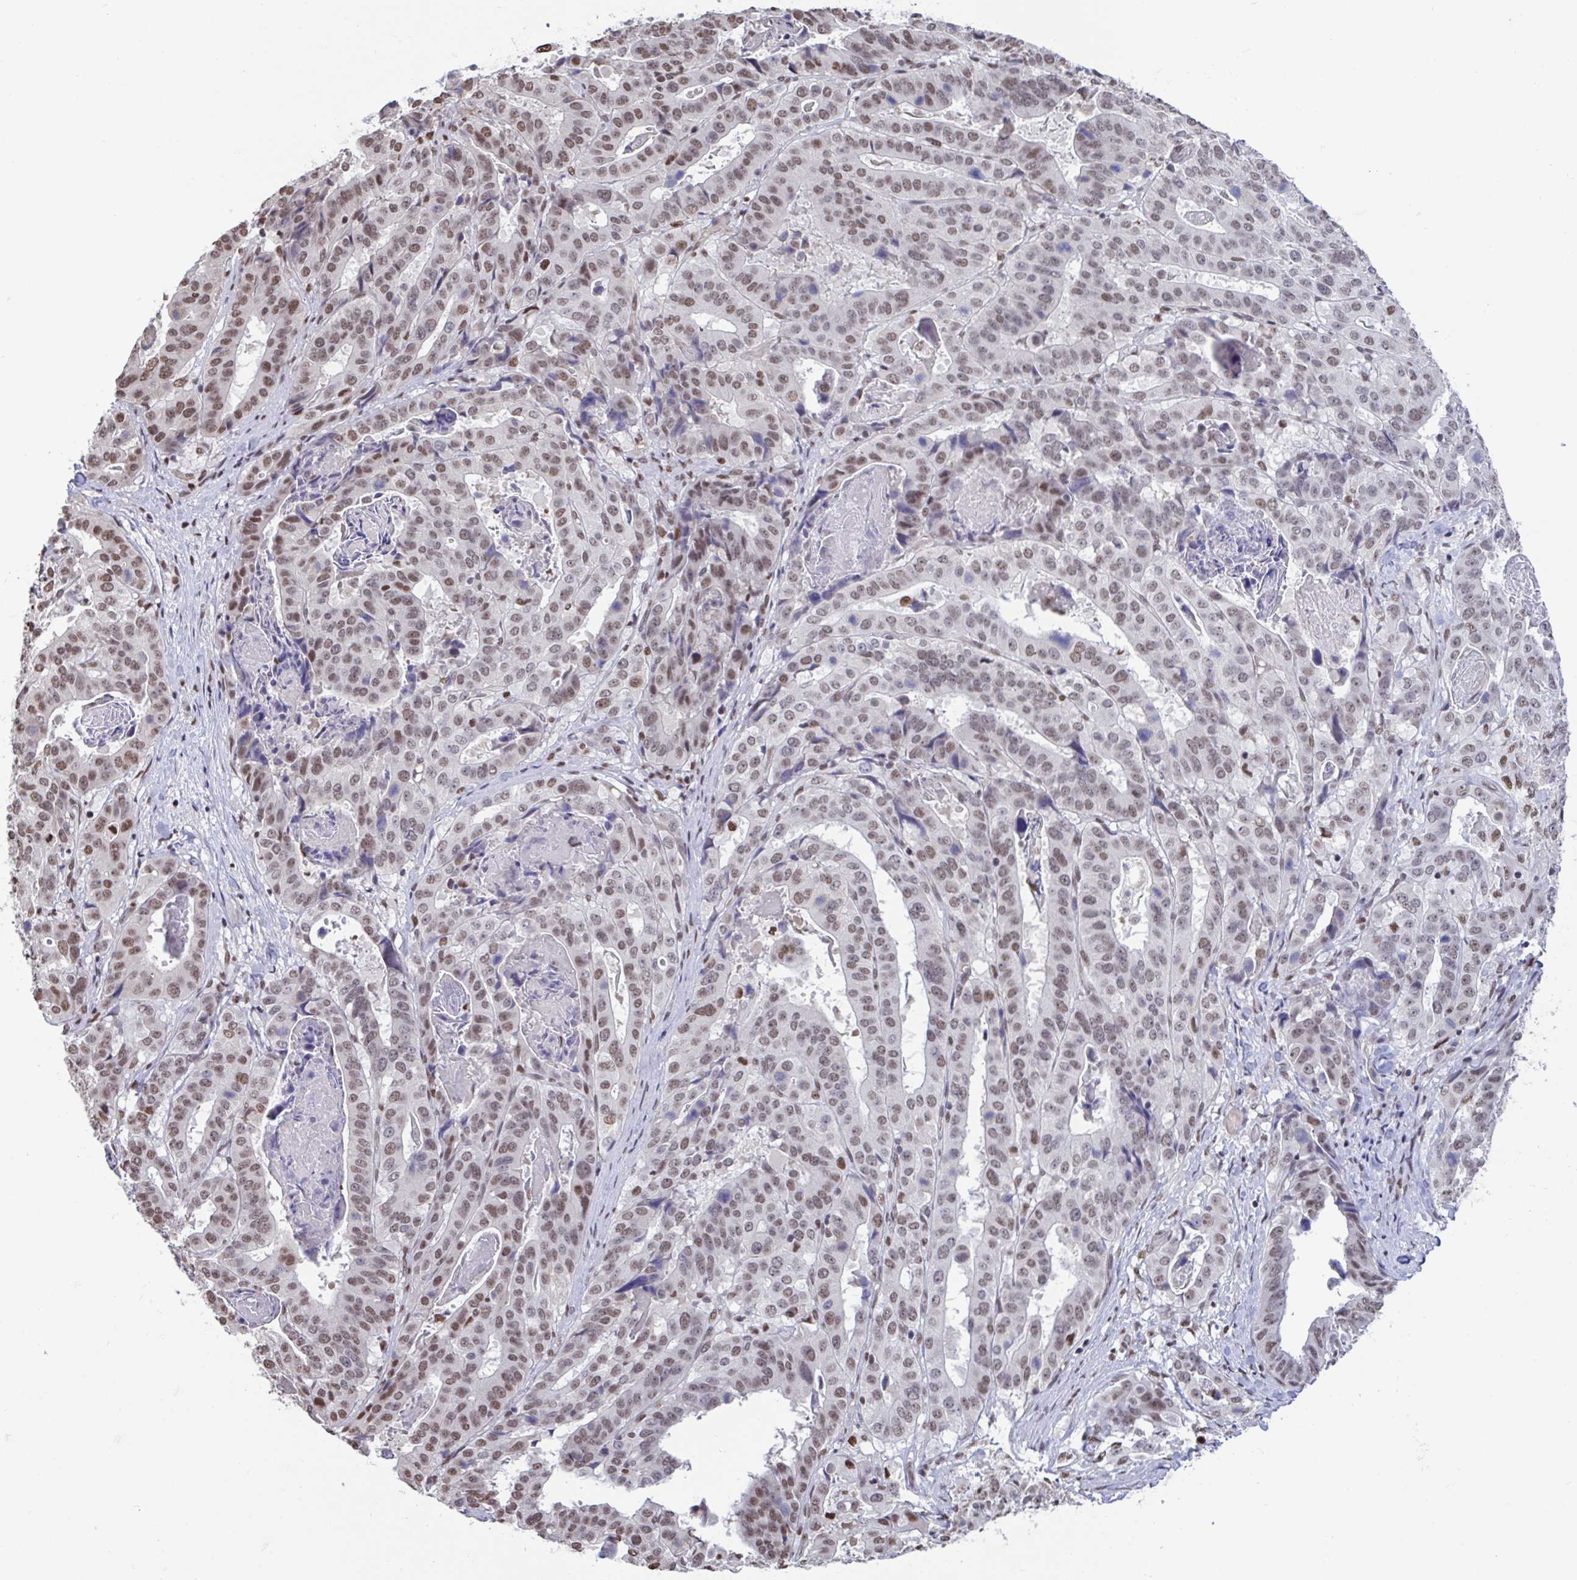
{"staining": {"intensity": "moderate", "quantity": ">75%", "location": "nuclear"}, "tissue": "stomach cancer", "cell_type": "Tumor cells", "image_type": "cancer", "snomed": [{"axis": "morphology", "description": "Adenocarcinoma, NOS"}, {"axis": "topography", "description": "Stomach"}], "caption": "A medium amount of moderate nuclear positivity is present in approximately >75% of tumor cells in stomach adenocarcinoma tissue.", "gene": "HNRNPDL", "patient": {"sex": "male", "age": 48}}